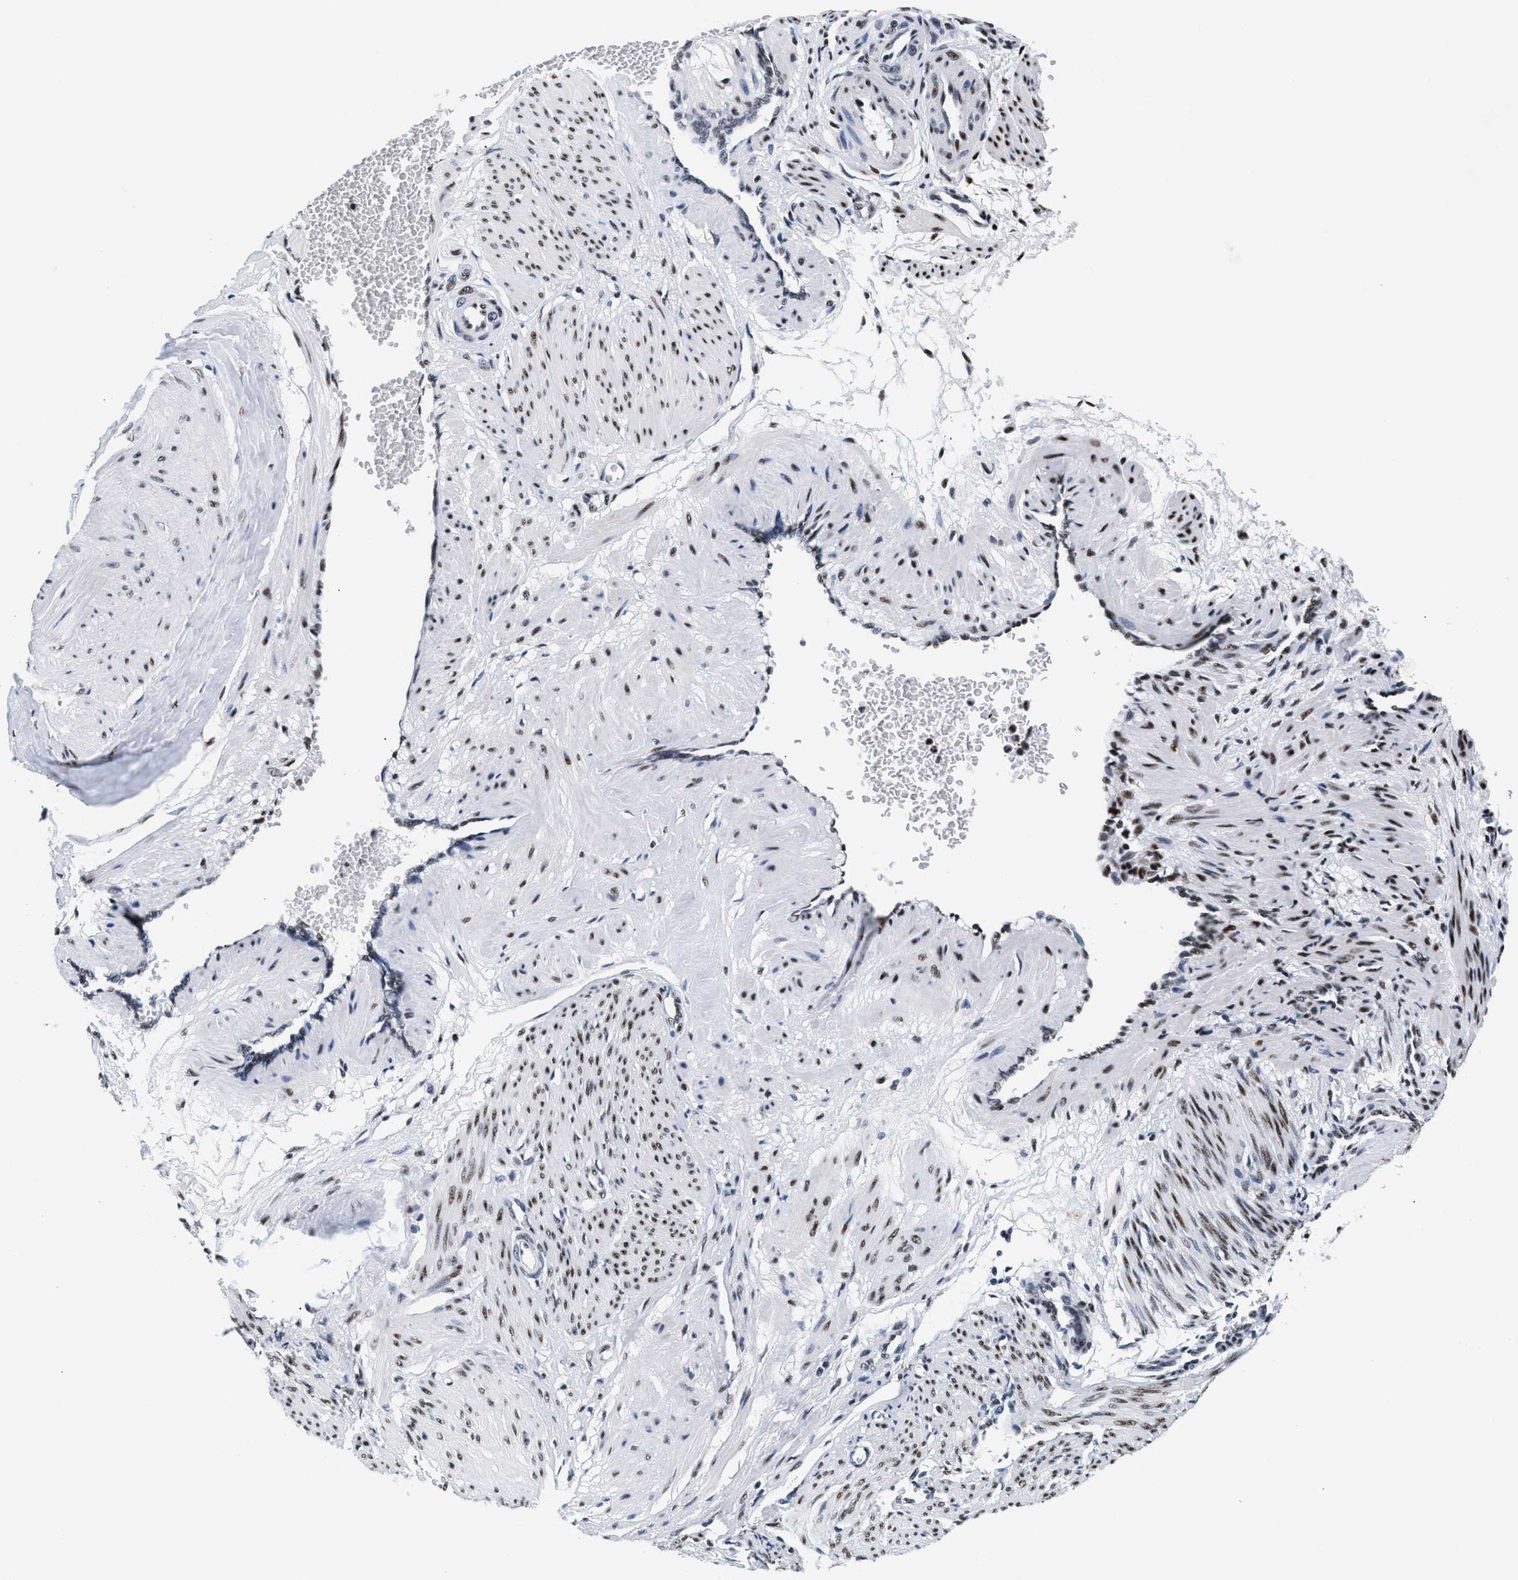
{"staining": {"intensity": "moderate", "quantity": ">75%", "location": "nuclear"}, "tissue": "smooth muscle", "cell_type": "Smooth muscle cells", "image_type": "normal", "snomed": [{"axis": "morphology", "description": "Normal tissue, NOS"}, {"axis": "topography", "description": "Endometrium"}], "caption": "Protein staining by immunohistochemistry (IHC) reveals moderate nuclear staining in about >75% of smooth muscle cells in unremarkable smooth muscle.", "gene": "RAD50", "patient": {"sex": "female", "age": 33}}